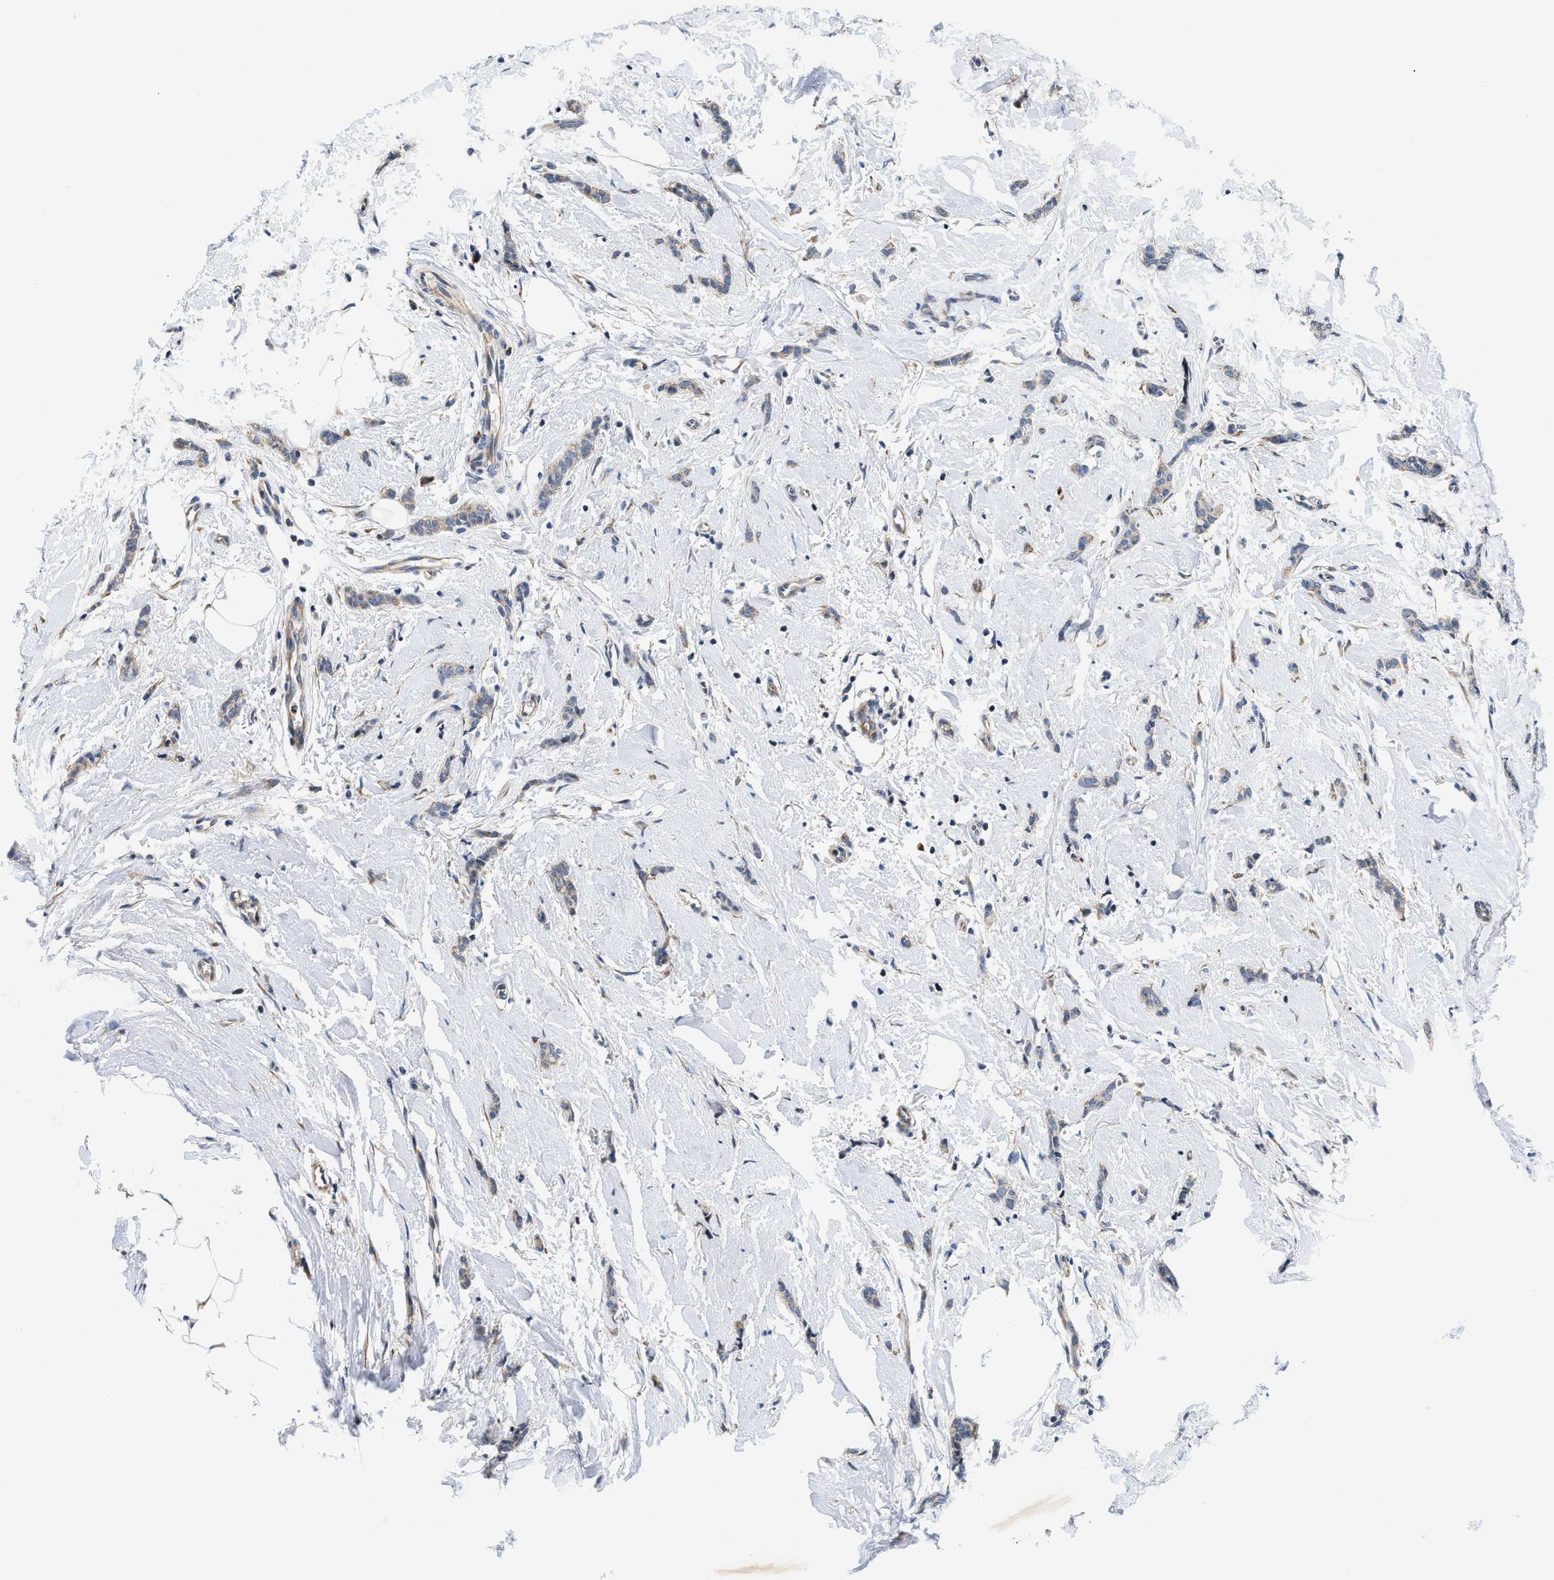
{"staining": {"intensity": "weak", "quantity": "<25%", "location": "cytoplasmic/membranous"}, "tissue": "breast cancer", "cell_type": "Tumor cells", "image_type": "cancer", "snomed": [{"axis": "morphology", "description": "Lobular carcinoma"}, {"axis": "topography", "description": "Skin"}, {"axis": "topography", "description": "Breast"}], "caption": "Immunohistochemistry (IHC) photomicrograph of breast cancer stained for a protein (brown), which exhibits no staining in tumor cells. (Stains: DAB immunohistochemistry (IHC) with hematoxylin counter stain, Microscopy: brightfield microscopy at high magnification).", "gene": "IKBKE", "patient": {"sex": "female", "age": 46}}